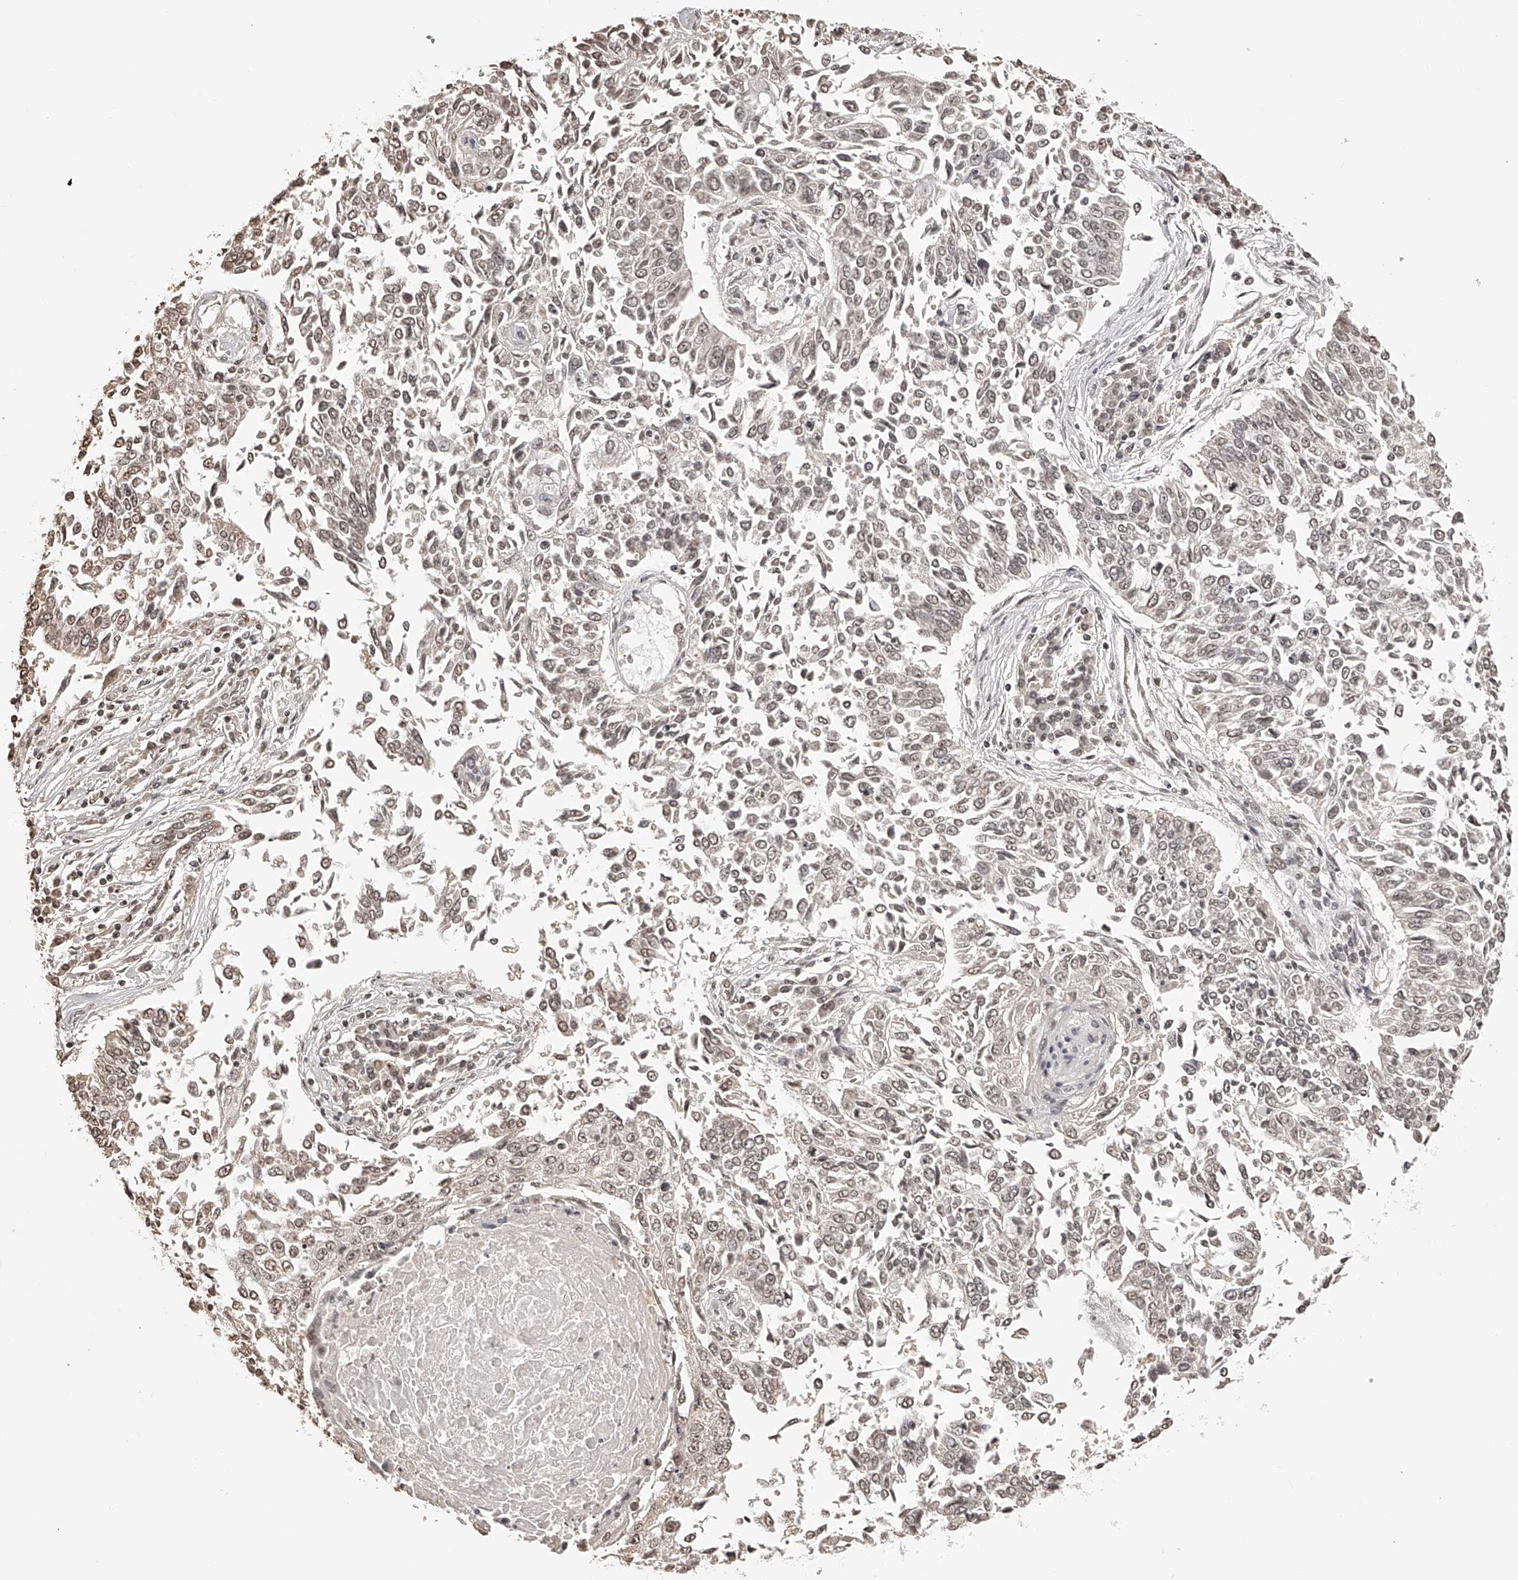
{"staining": {"intensity": "weak", "quantity": ">75%", "location": "nuclear"}, "tissue": "lung cancer", "cell_type": "Tumor cells", "image_type": "cancer", "snomed": [{"axis": "morphology", "description": "Normal tissue, NOS"}, {"axis": "morphology", "description": "Squamous cell carcinoma, NOS"}, {"axis": "topography", "description": "Cartilage tissue"}, {"axis": "topography", "description": "Bronchus"}, {"axis": "topography", "description": "Lung"}, {"axis": "topography", "description": "Peripheral nerve tissue"}], "caption": "IHC (DAB) staining of lung cancer displays weak nuclear protein positivity in approximately >75% of tumor cells. (DAB (3,3'-diaminobenzidine) = brown stain, brightfield microscopy at high magnification).", "gene": "ZNF503", "patient": {"sex": "female", "age": 49}}